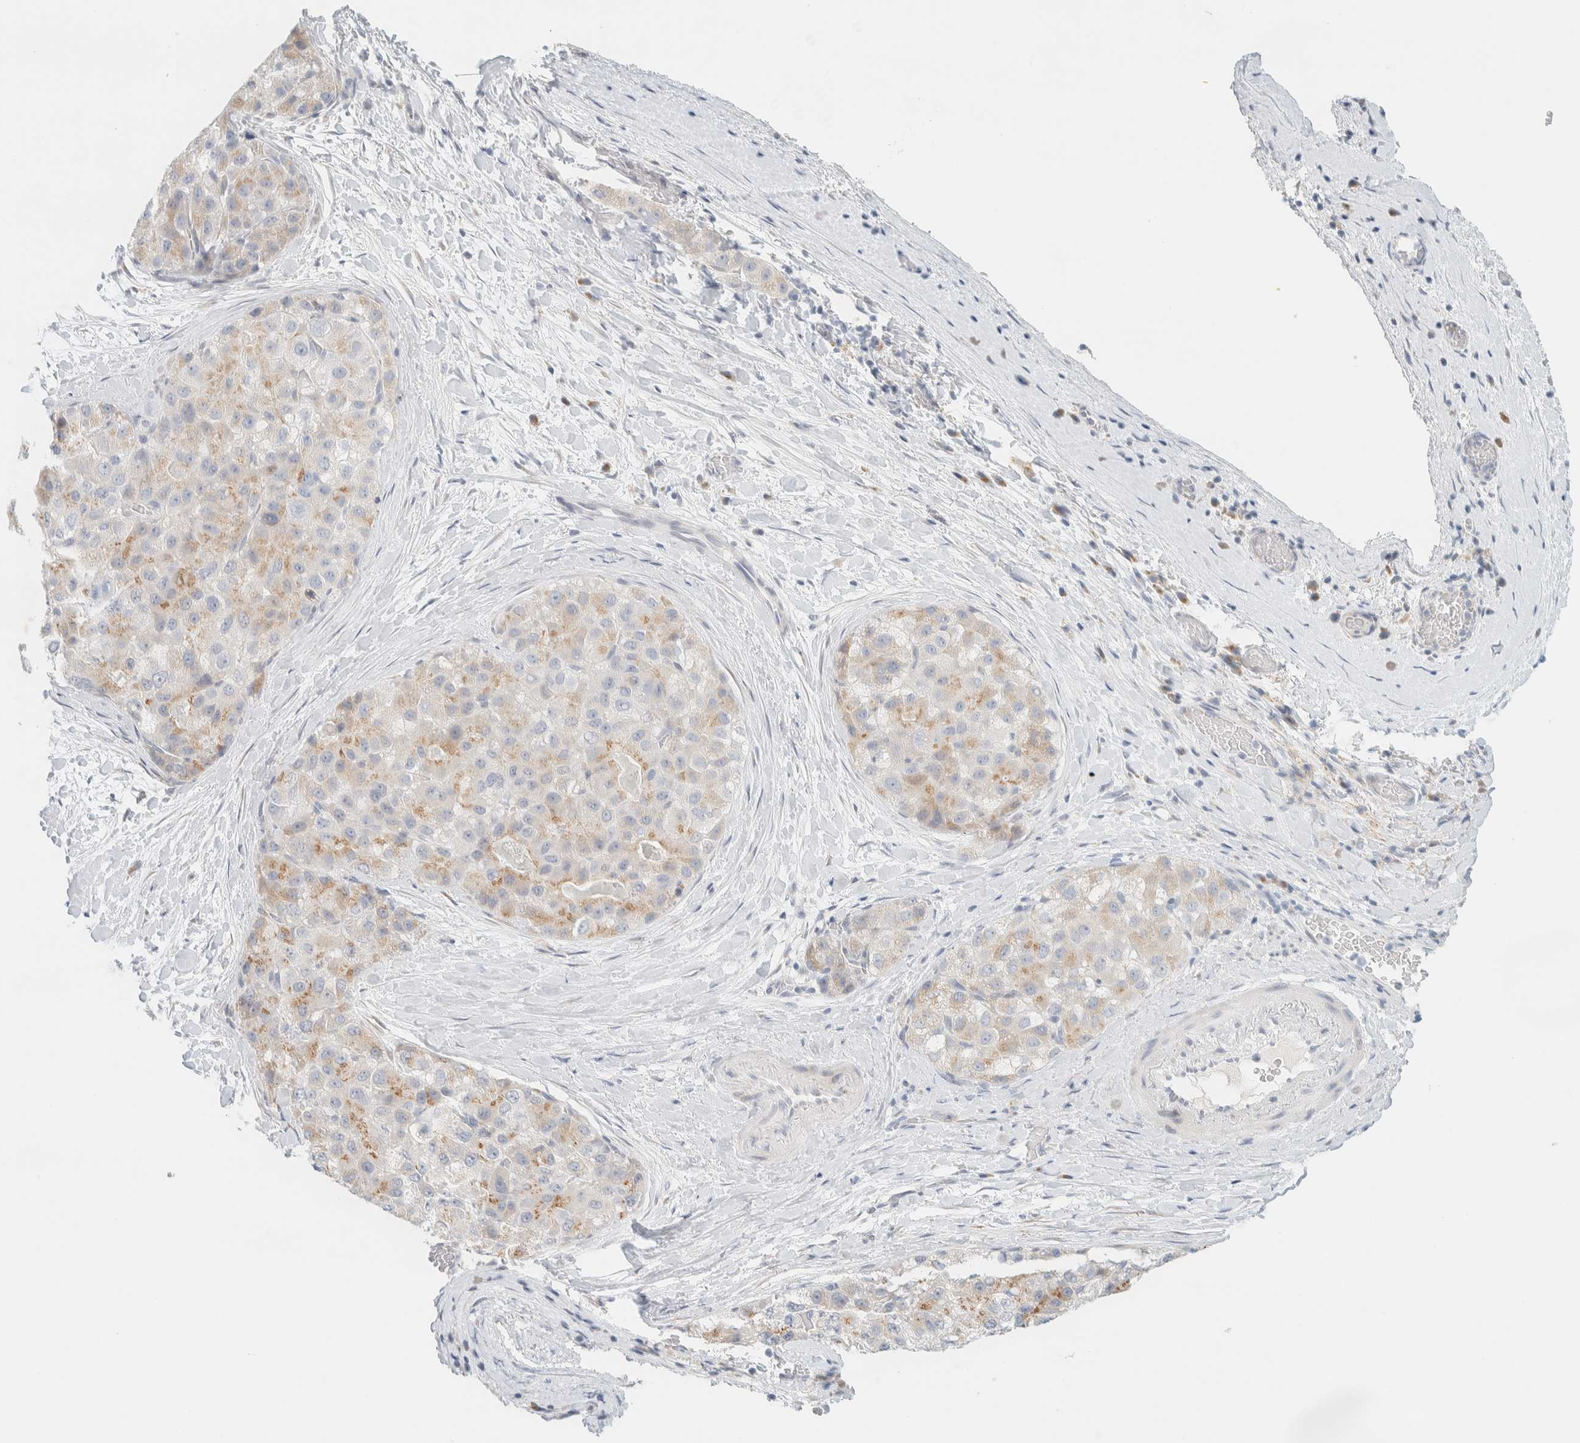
{"staining": {"intensity": "weak", "quantity": ">75%", "location": "cytoplasmic/membranous"}, "tissue": "liver cancer", "cell_type": "Tumor cells", "image_type": "cancer", "snomed": [{"axis": "morphology", "description": "Carcinoma, Hepatocellular, NOS"}, {"axis": "topography", "description": "Liver"}], "caption": "Liver hepatocellular carcinoma stained for a protein (brown) exhibits weak cytoplasmic/membranous positive positivity in approximately >75% of tumor cells.", "gene": "SPNS3", "patient": {"sex": "male", "age": 80}}